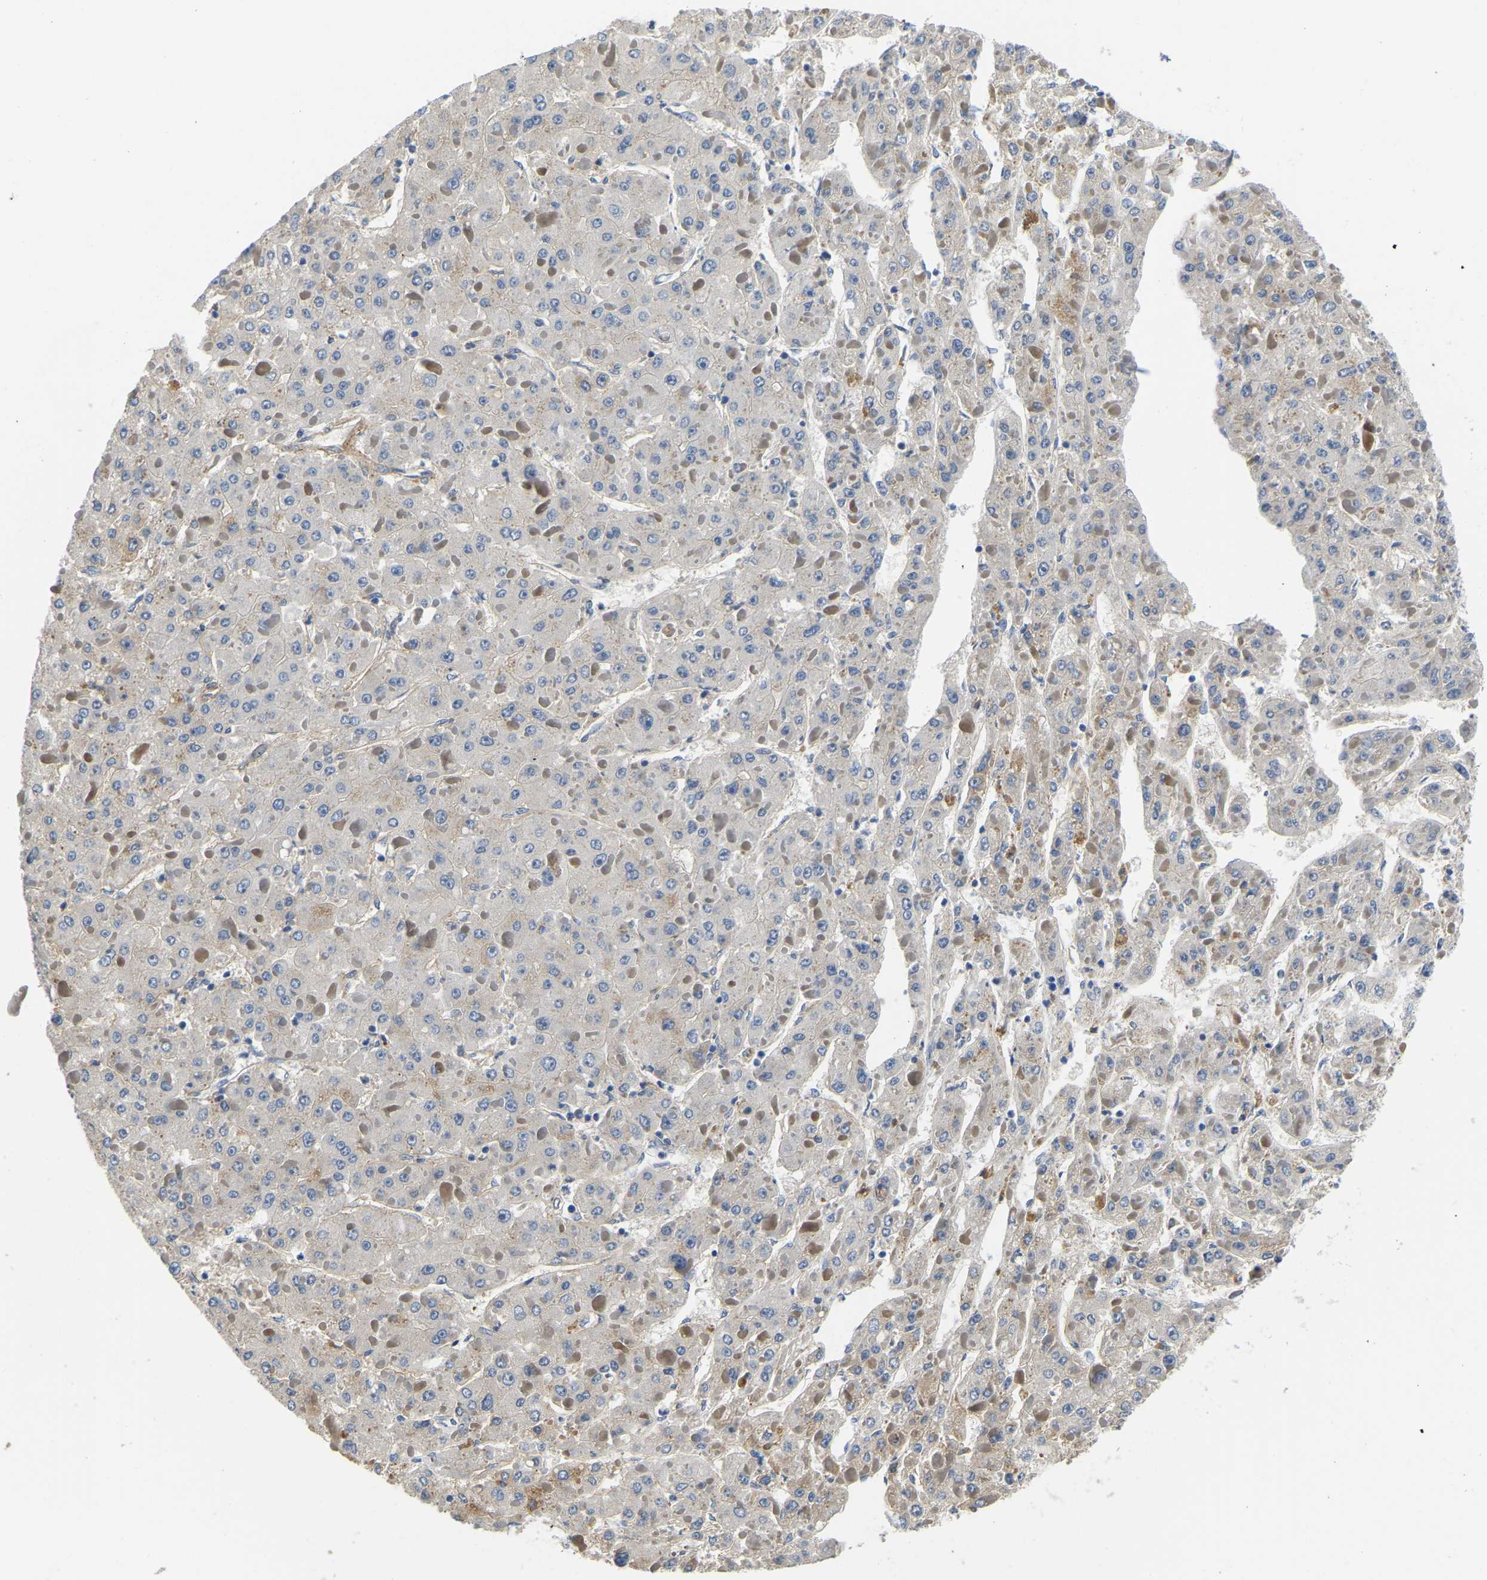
{"staining": {"intensity": "negative", "quantity": "none", "location": "none"}, "tissue": "liver cancer", "cell_type": "Tumor cells", "image_type": "cancer", "snomed": [{"axis": "morphology", "description": "Carcinoma, Hepatocellular, NOS"}, {"axis": "topography", "description": "Liver"}], "caption": "This is an immunohistochemistry (IHC) histopathology image of hepatocellular carcinoma (liver). There is no positivity in tumor cells.", "gene": "LIAS", "patient": {"sex": "female", "age": 73}}